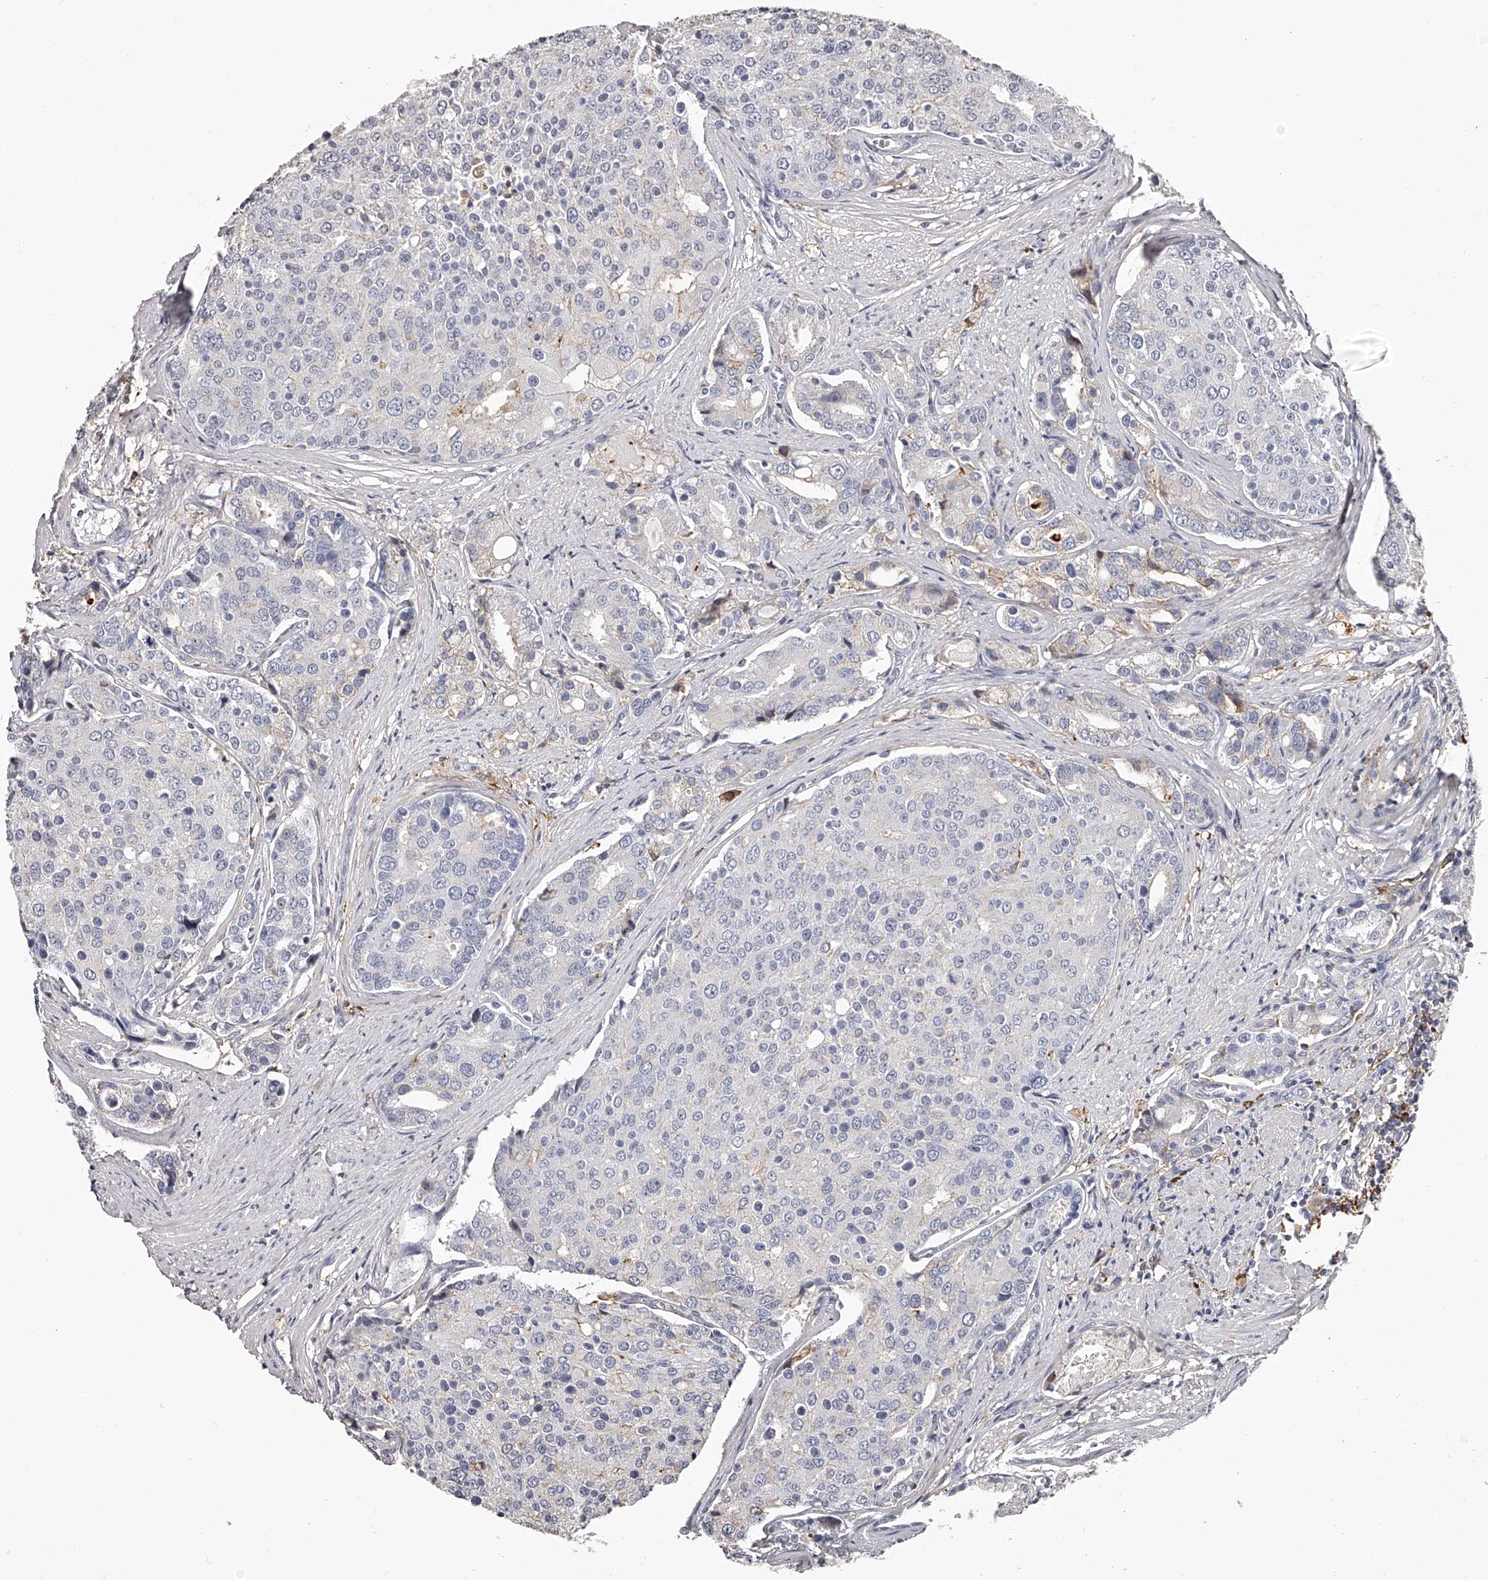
{"staining": {"intensity": "negative", "quantity": "none", "location": "none"}, "tissue": "prostate cancer", "cell_type": "Tumor cells", "image_type": "cancer", "snomed": [{"axis": "morphology", "description": "Adenocarcinoma, High grade"}, {"axis": "topography", "description": "Prostate"}], "caption": "The image reveals no significant positivity in tumor cells of prostate cancer (adenocarcinoma (high-grade)).", "gene": "PACSIN1", "patient": {"sex": "male", "age": 50}}